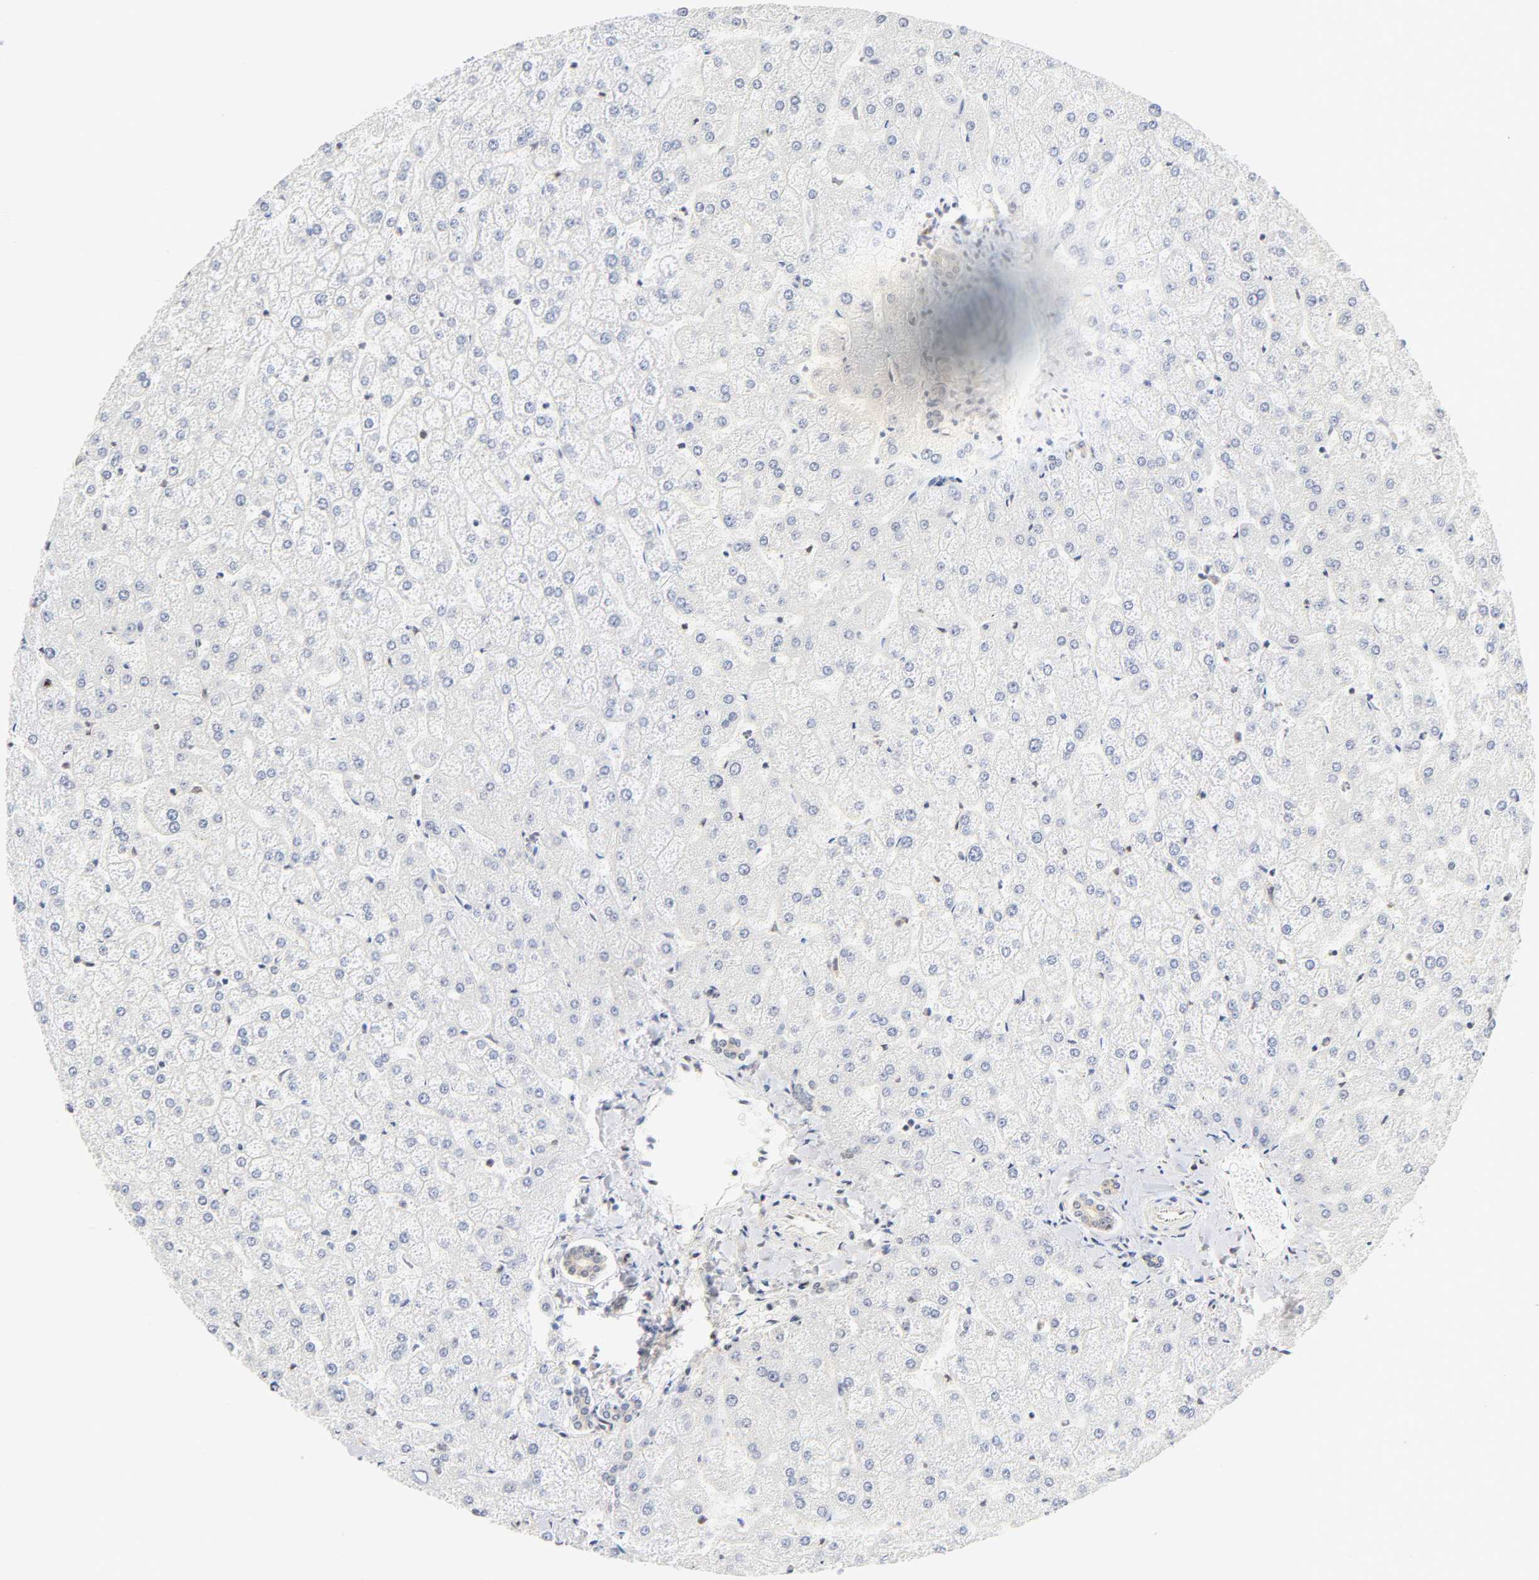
{"staining": {"intensity": "weak", "quantity": ">75%", "location": "cytoplasmic/membranous"}, "tissue": "liver", "cell_type": "Cholangiocytes", "image_type": "normal", "snomed": [{"axis": "morphology", "description": "Normal tissue, NOS"}, {"axis": "topography", "description": "Liver"}], "caption": "Brown immunohistochemical staining in normal human liver displays weak cytoplasmic/membranous staining in about >75% of cholangiocytes.", "gene": "CDC37", "patient": {"sex": "female", "age": 32}}